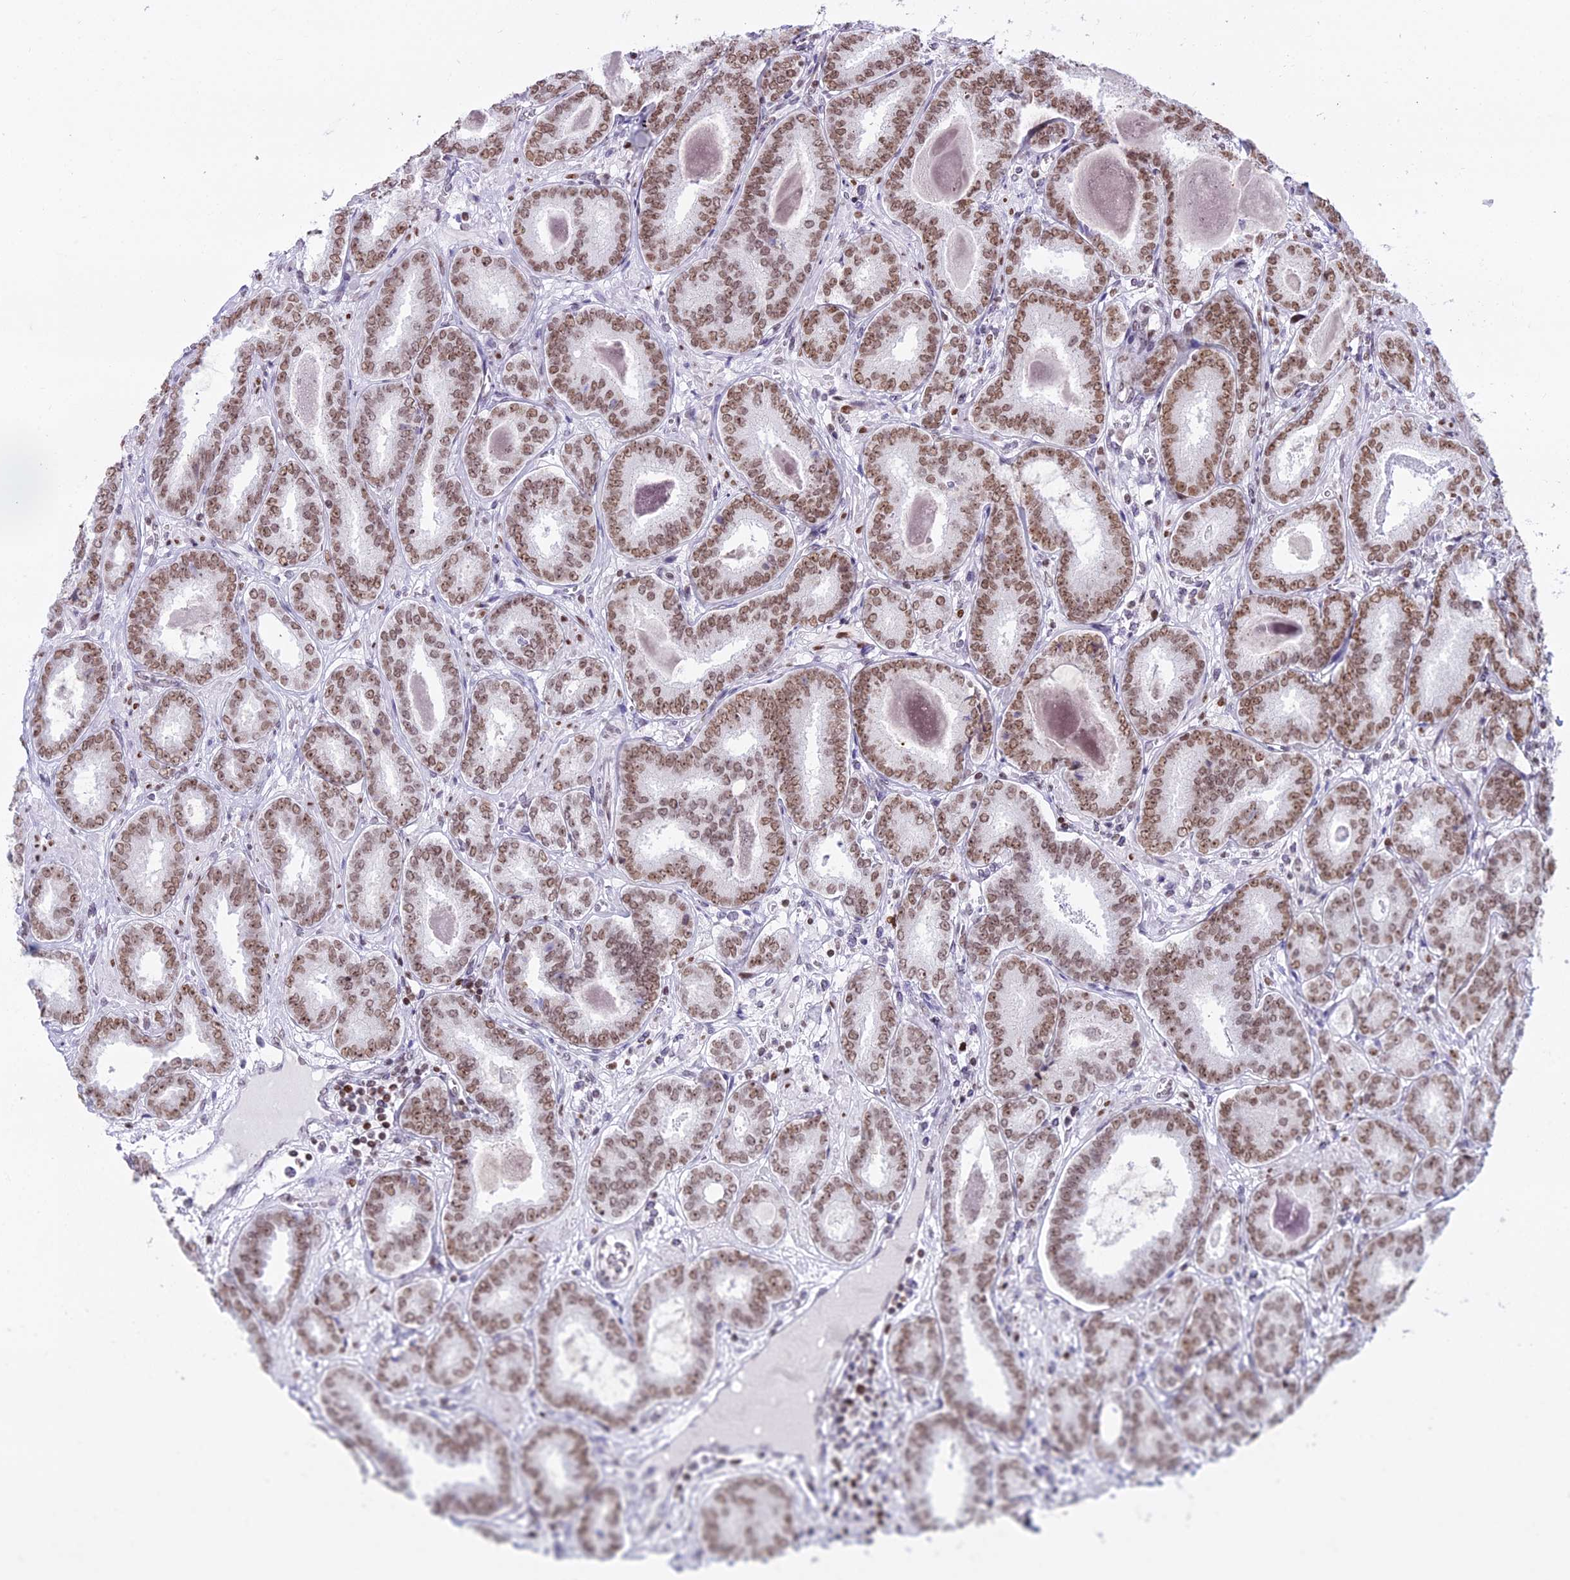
{"staining": {"intensity": "moderate", "quantity": ">75%", "location": "nuclear"}, "tissue": "prostate cancer", "cell_type": "Tumor cells", "image_type": "cancer", "snomed": [{"axis": "morphology", "description": "Adenocarcinoma, High grade"}, {"axis": "topography", "description": "Prostate"}], "caption": "An image of prostate high-grade adenocarcinoma stained for a protein displays moderate nuclear brown staining in tumor cells.", "gene": "PARP1", "patient": {"sex": "male", "age": 72}}